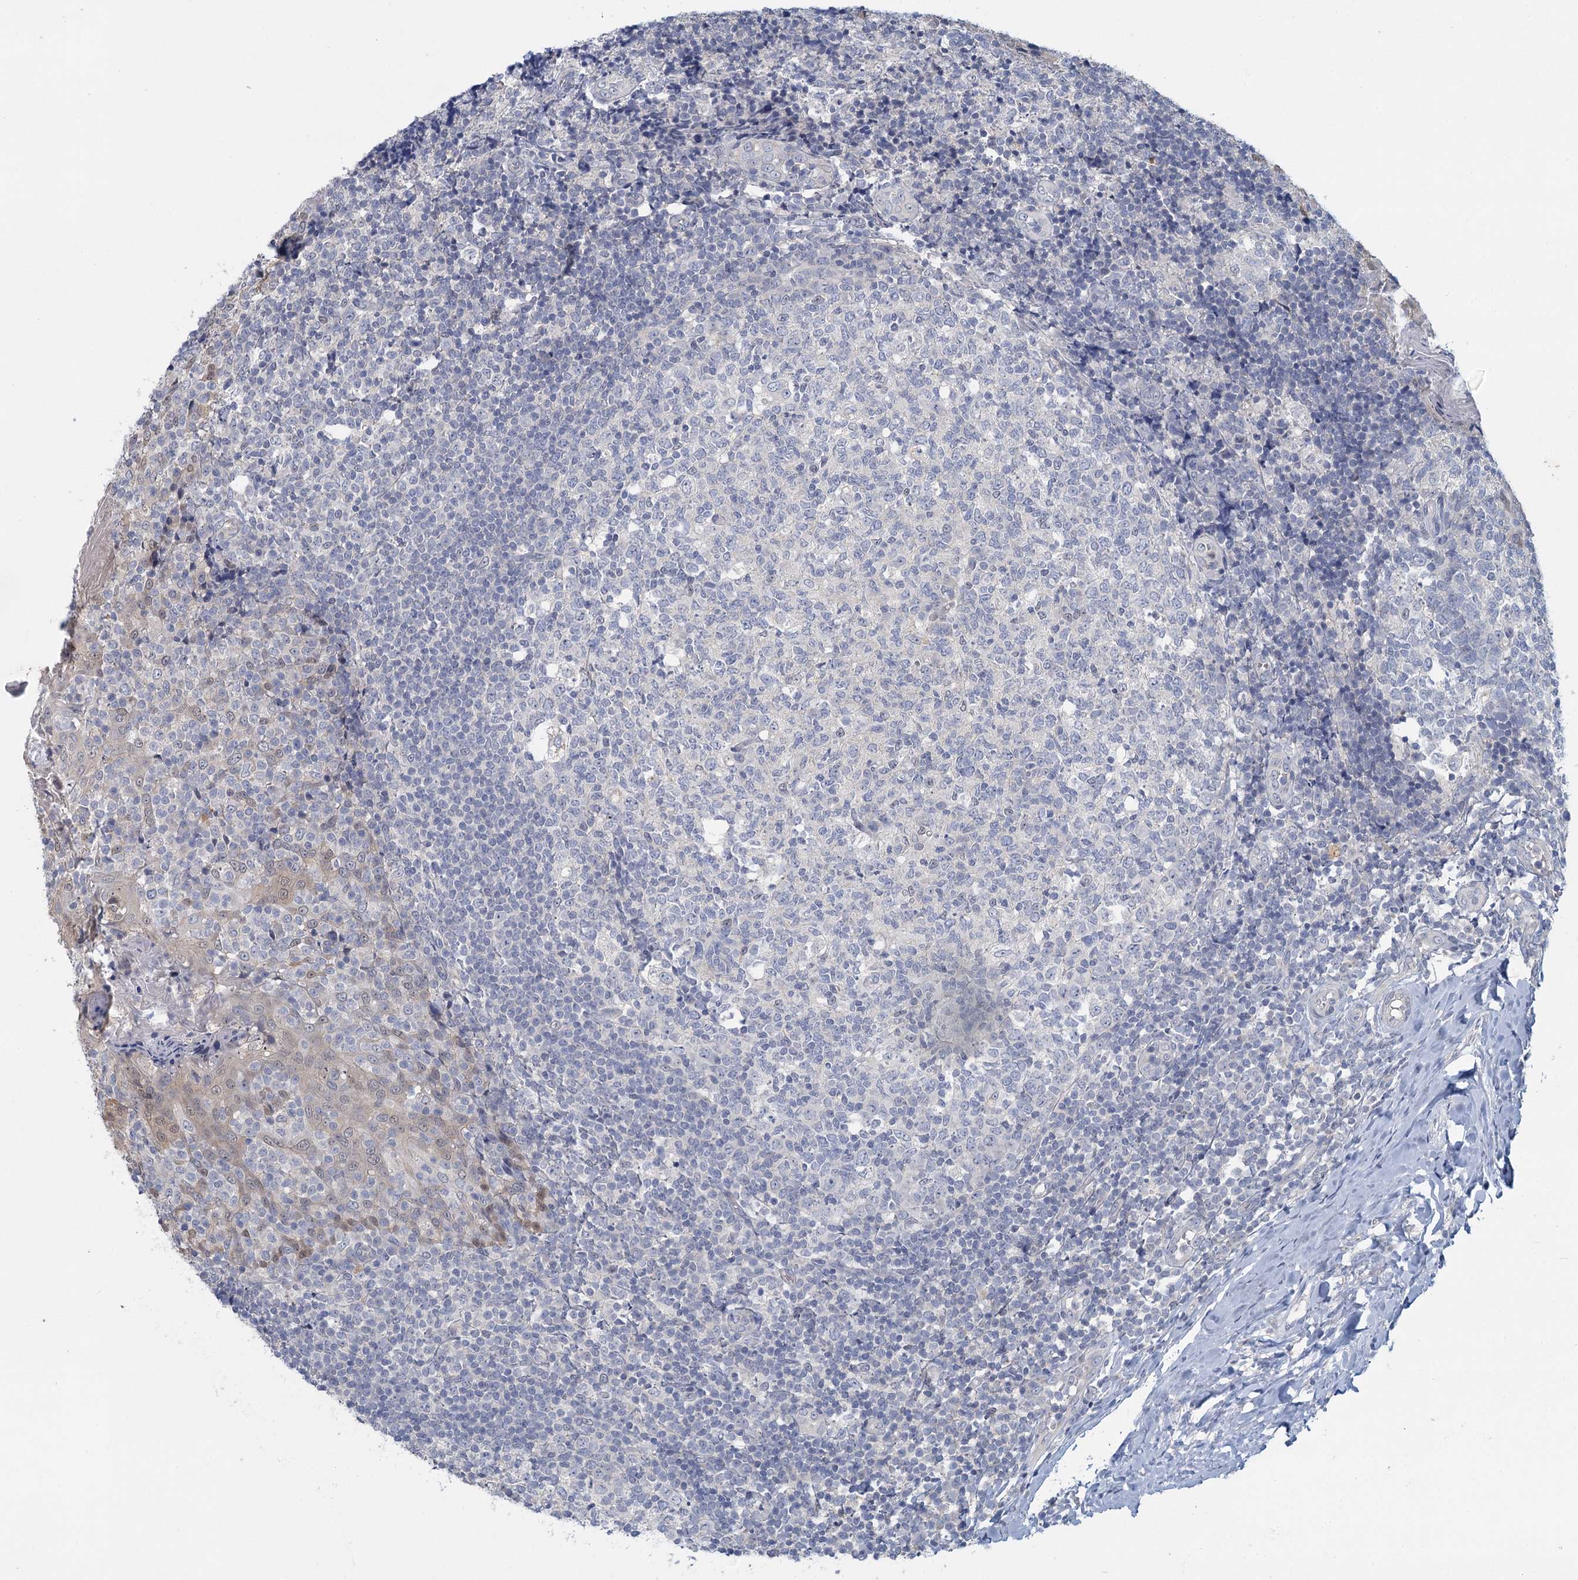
{"staining": {"intensity": "negative", "quantity": "none", "location": "none"}, "tissue": "tonsil", "cell_type": "Germinal center cells", "image_type": "normal", "snomed": [{"axis": "morphology", "description": "Normal tissue, NOS"}, {"axis": "topography", "description": "Tonsil"}], "caption": "High power microscopy image of an immunohistochemistry histopathology image of normal tonsil, revealing no significant positivity in germinal center cells. (DAB immunohistochemistry, high magnification).", "gene": "MYO7B", "patient": {"sex": "female", "age": 19}}